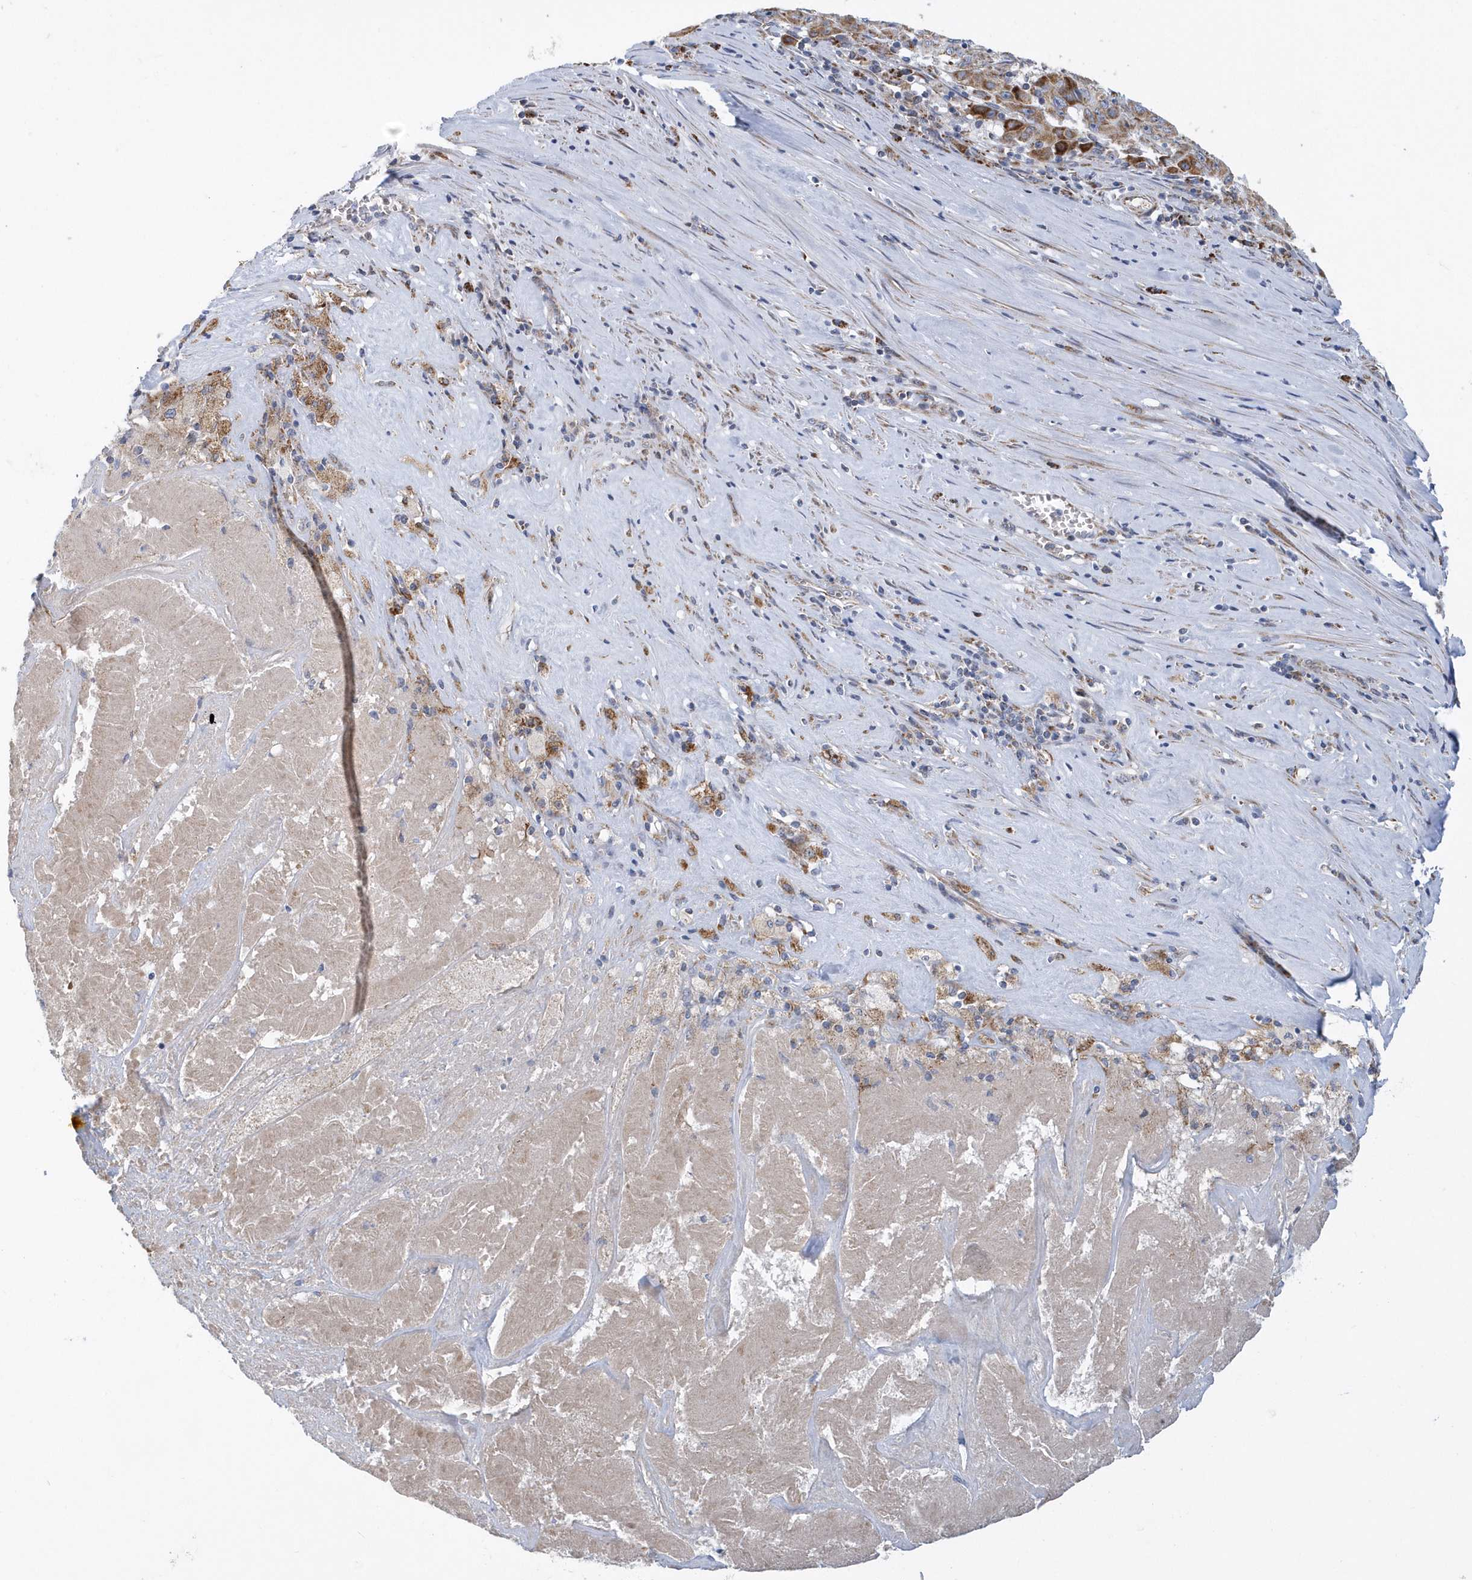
{"staining": {"intensity": "moderate", "quantity": ">75%", "location": "cytoplasmic/membranous"}, "tissue": "pancreatic cancer", "cell_type": "Tumor cells", "image_type": "cancer", "snomed": [{"axis": "morphology", "description": "Adenocarcinoma, NOS"}, {"axis": "topography", "description": "Pancreas"}], "caption": "There is medium levels of moderate cytoplasmic/membranous positivity in tumor cells of pancreatic adenocarcinoma, as demonstrated by immunohistochemical staining (brown color).", "gene": "VWA5B2", "patient": {"sex": "male", "age": 63}}